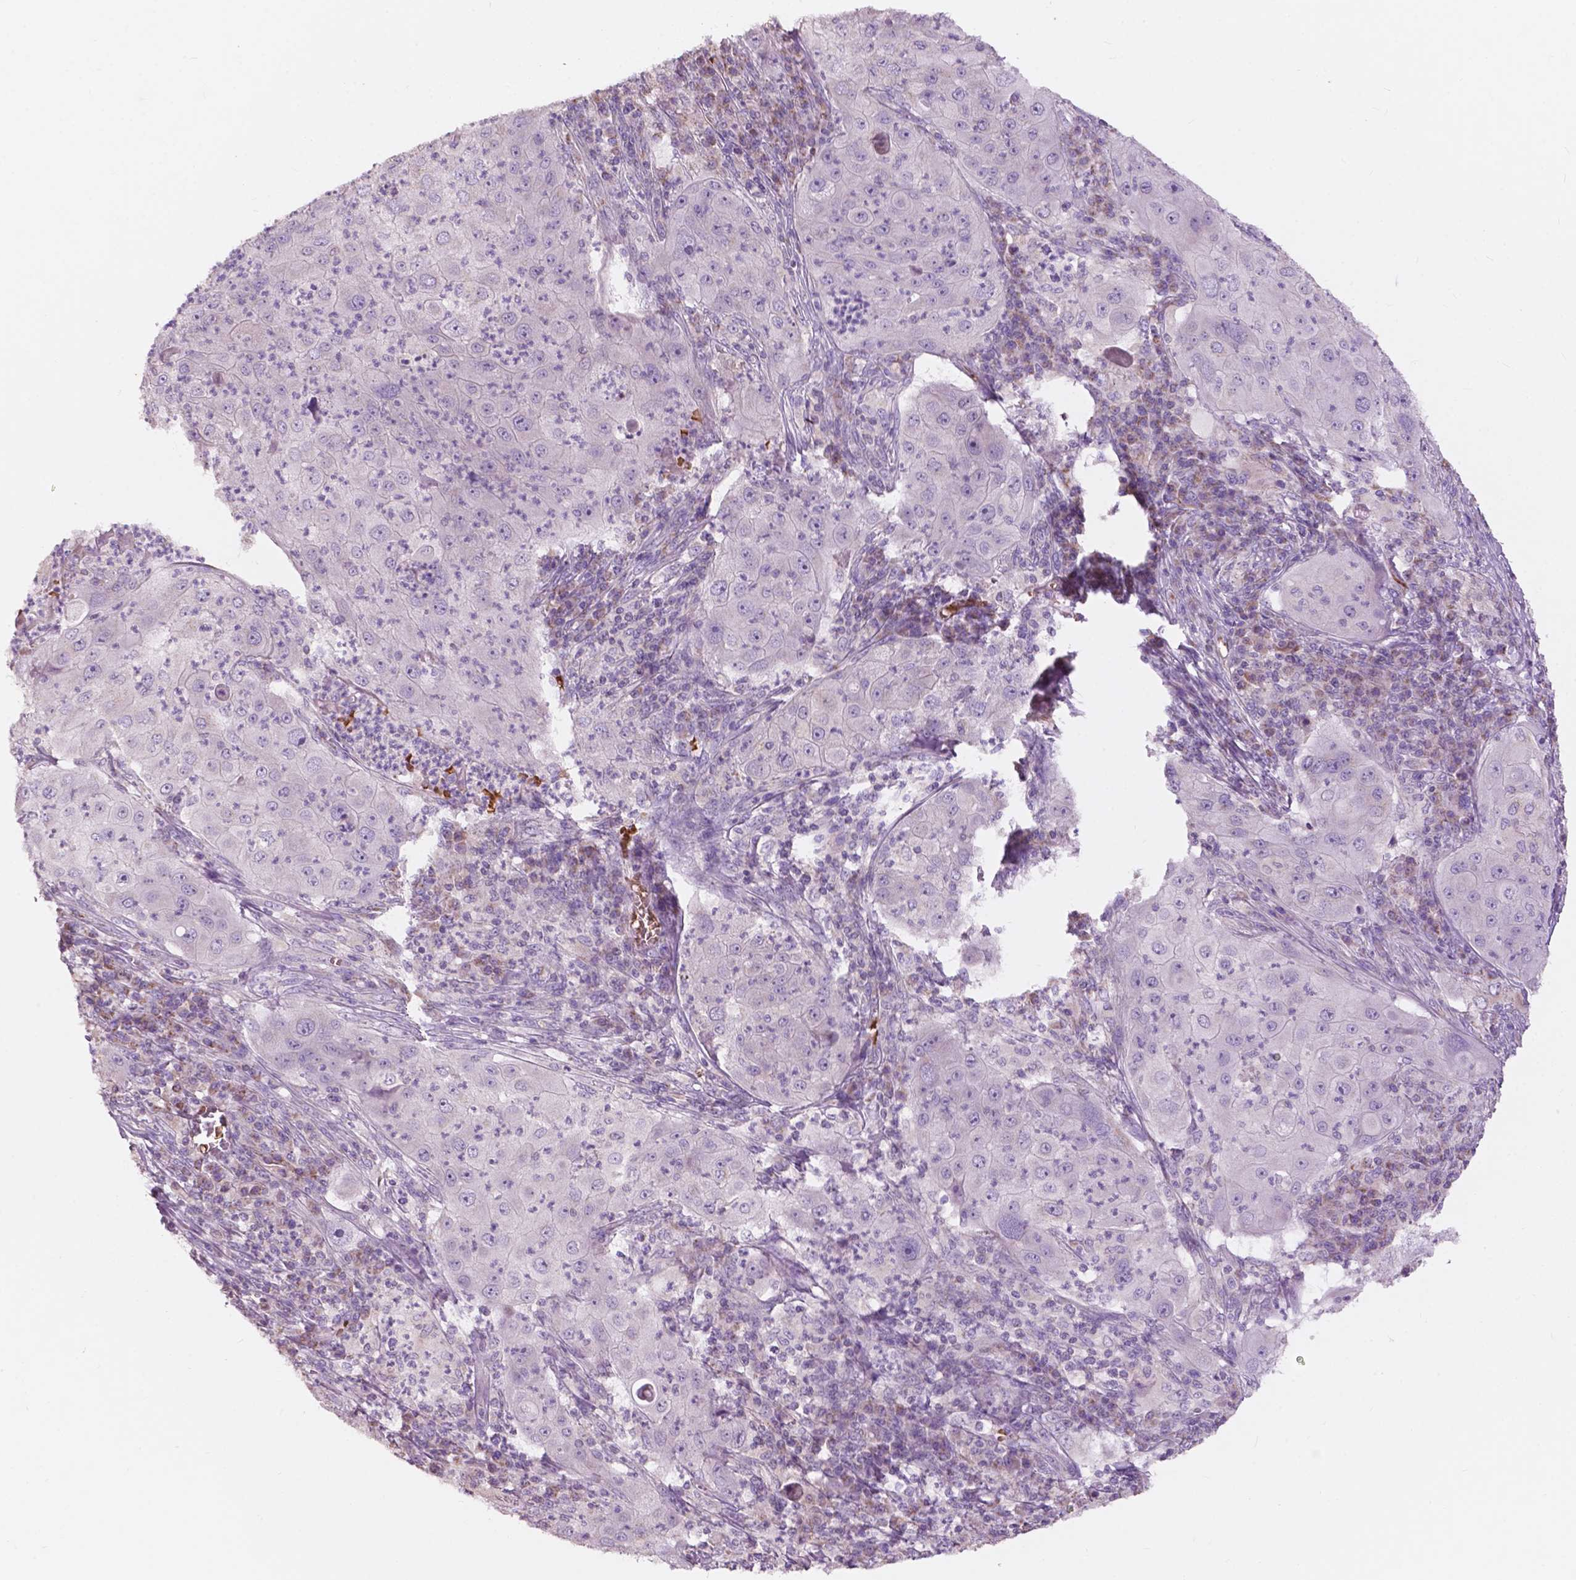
{"staining": {"intensity": "negative", "quantity": "none", "location": "none"}, "tissue": "lung cancer", "cell_type": "Tumor cells", "image_type": "cancer", "snomed": [{"axis": "morphology", "description": "Squamous cell carcinoma, NOS"}, {"axis": "topography", "description": "Lung"}], "caption": "Immunohistochemical staining of human squamous cell carcinoma (lung) exhibits no significant staining in tumor cells. Brightfield microscopy of immunohistochemistry (IHC) stained with DAB (3,3'-diaminobenzidine) (brown) and hematoxylin (blue), captured at high magnification.", "gene": "NDUFS1", "patient": {"sex": "female", "age": 59}}